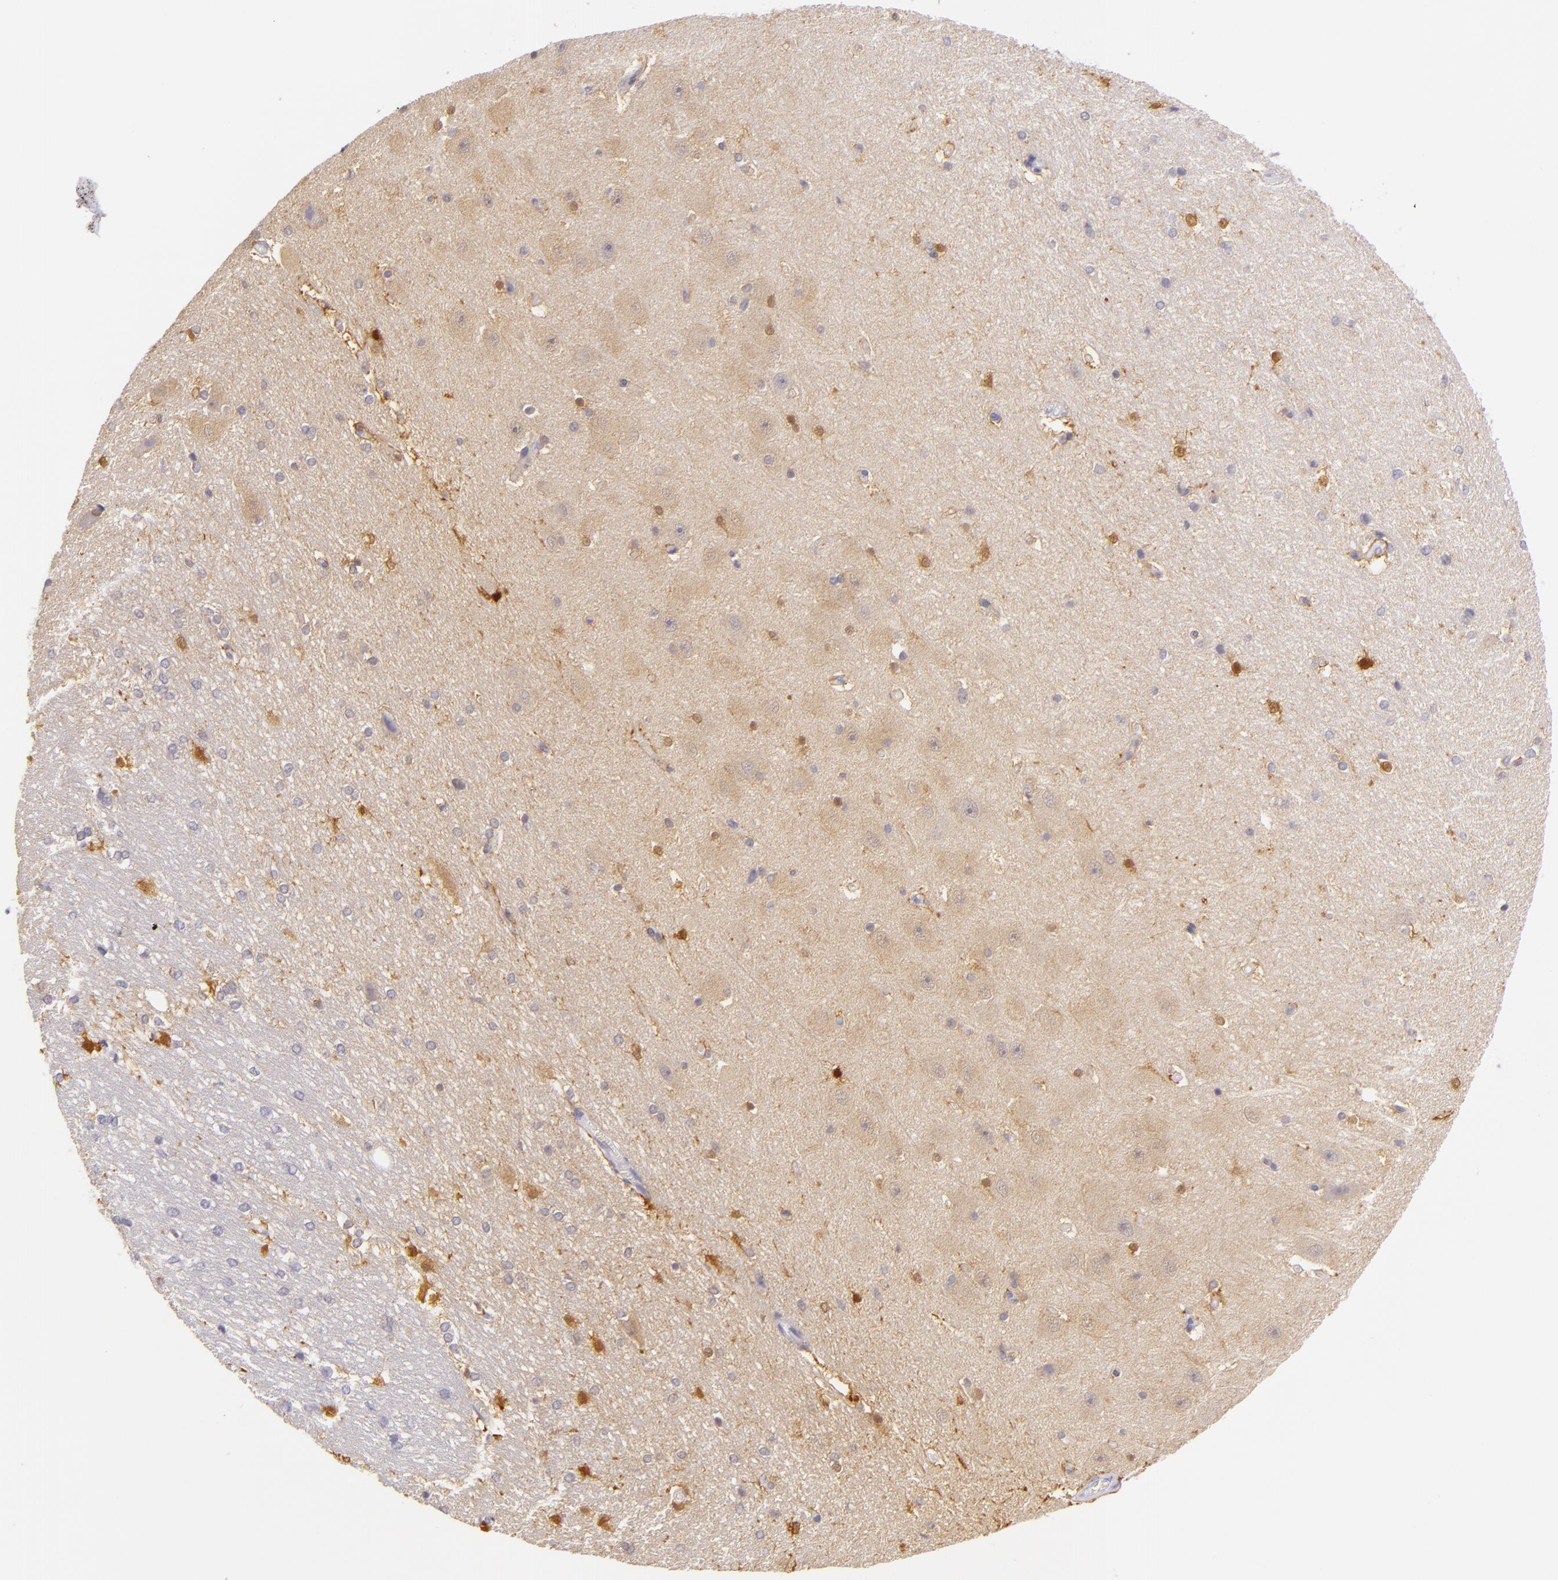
{"staining": {"intensity": "strong", "quantity": "<25%", "location": "cytoplasmic/membranous,nuclear"}, "tissue": "hippocampus", "cell_type": "Glial cells", "image_type": "normal", "snomed": [{"axis": "morphology", "description": "Normal tissue, NOS"}, {"axis": "topography", "description": "Hippocampus"}], "caption": "Protein expression by IHC reveals strong cytoplasmic/membranous,nuclear staining in about <25% of glial cells in unremarkable hippocampus.", "gene": "CBS", "patient": {"sex": "female", "age": 19}}